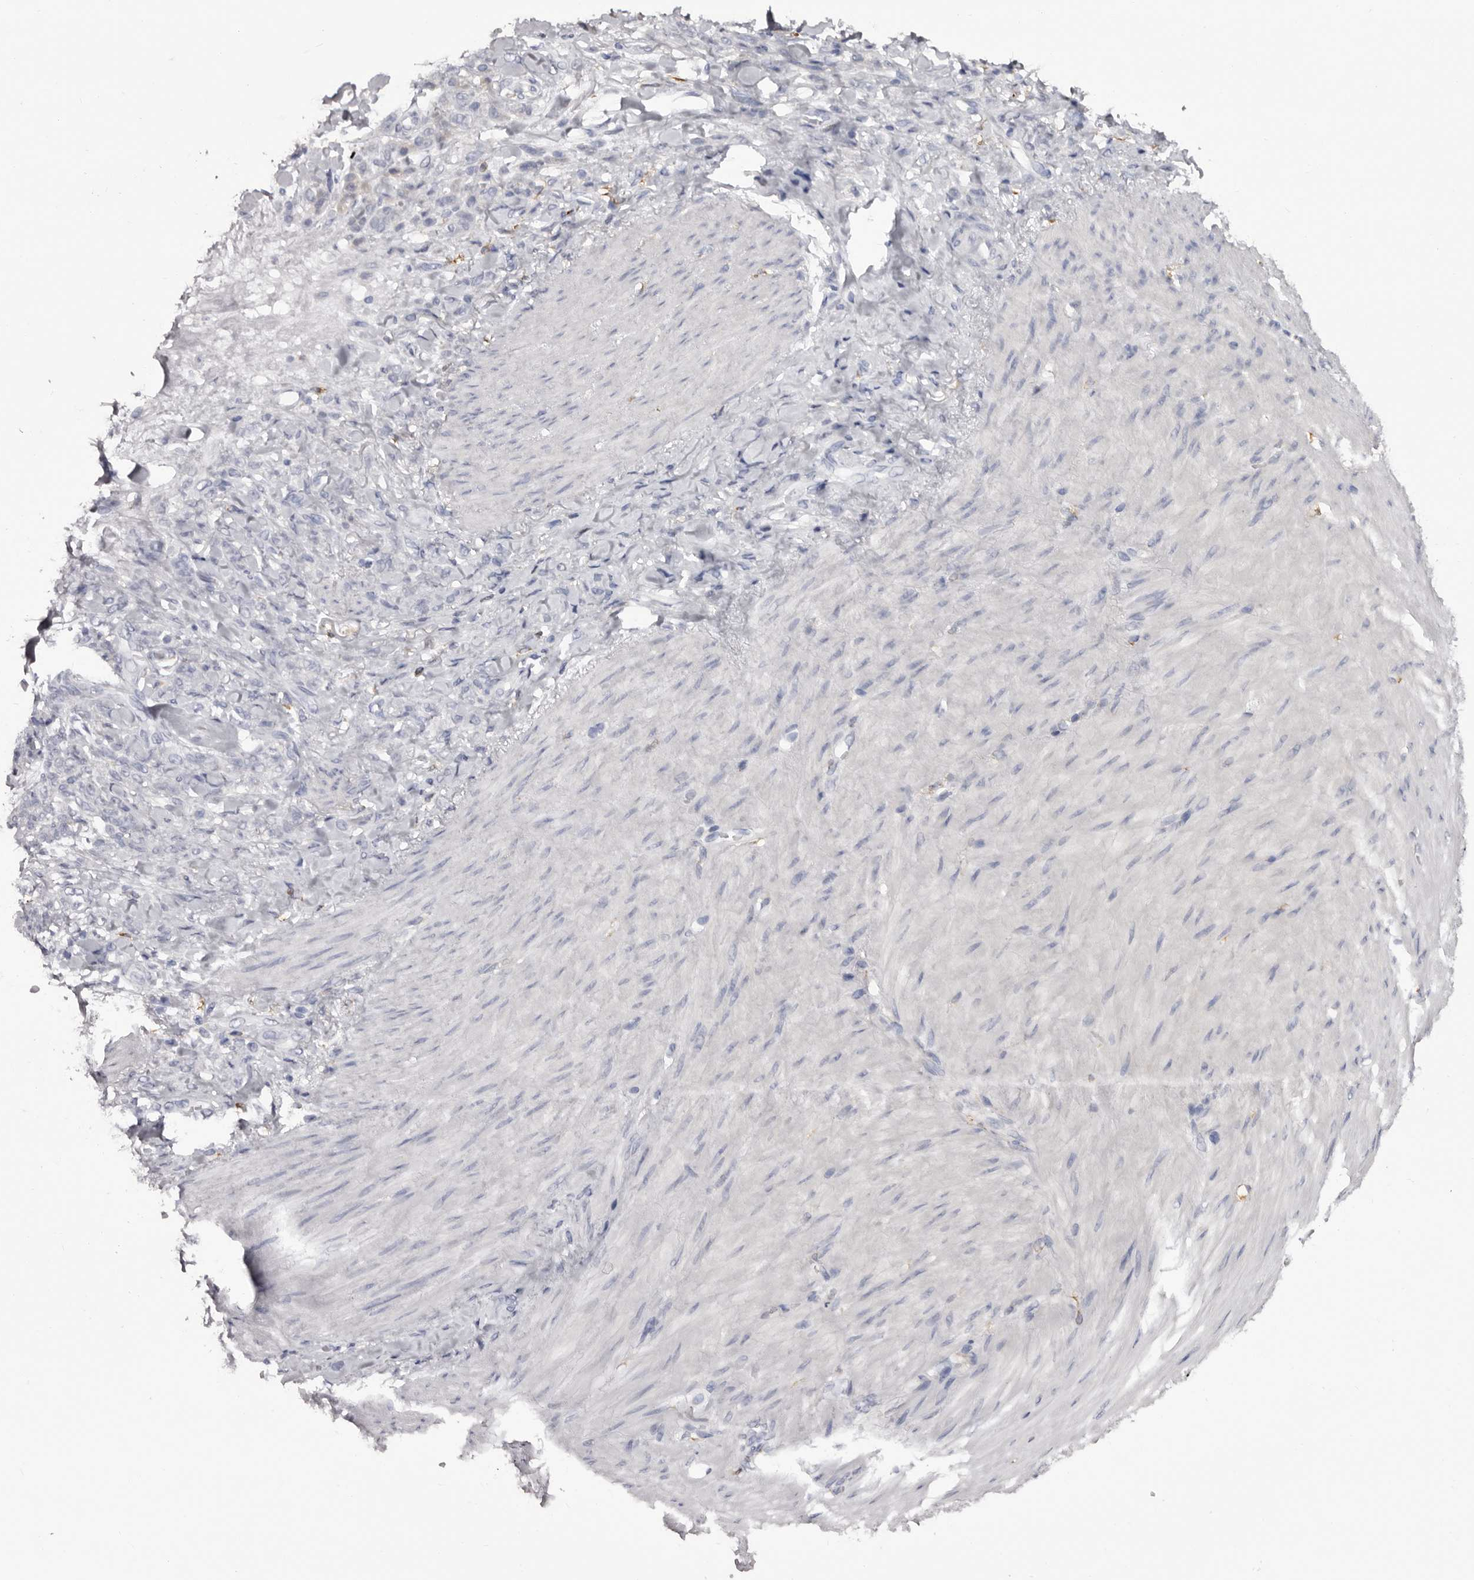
{"staining": {"intensity": "negative", "quantity": "none", "location": "none"}, "tissue": "stomach cancer", "cell_type": "Tumor cells", "image_type": "cancer", "snomed": [{"axis": "morphology", "description": "Normal tissue, NOS"}, {"axis": "morphology", "description": "Adenocarcinoma, NOS"}, {"axis": "topography", "description": "Stomach"}], "caption": "Protein analysis of stomach cancer (adenocarcinoma) reveals no significant expression in tumor cells. The staining was performed using DAB to visualize the protein expression in brown, while the nuclei were stained in blue with hematoxylin (Magnification: 20x).", "gene": "TNNI1", "patient": {"sex": "male", "age": 82}}